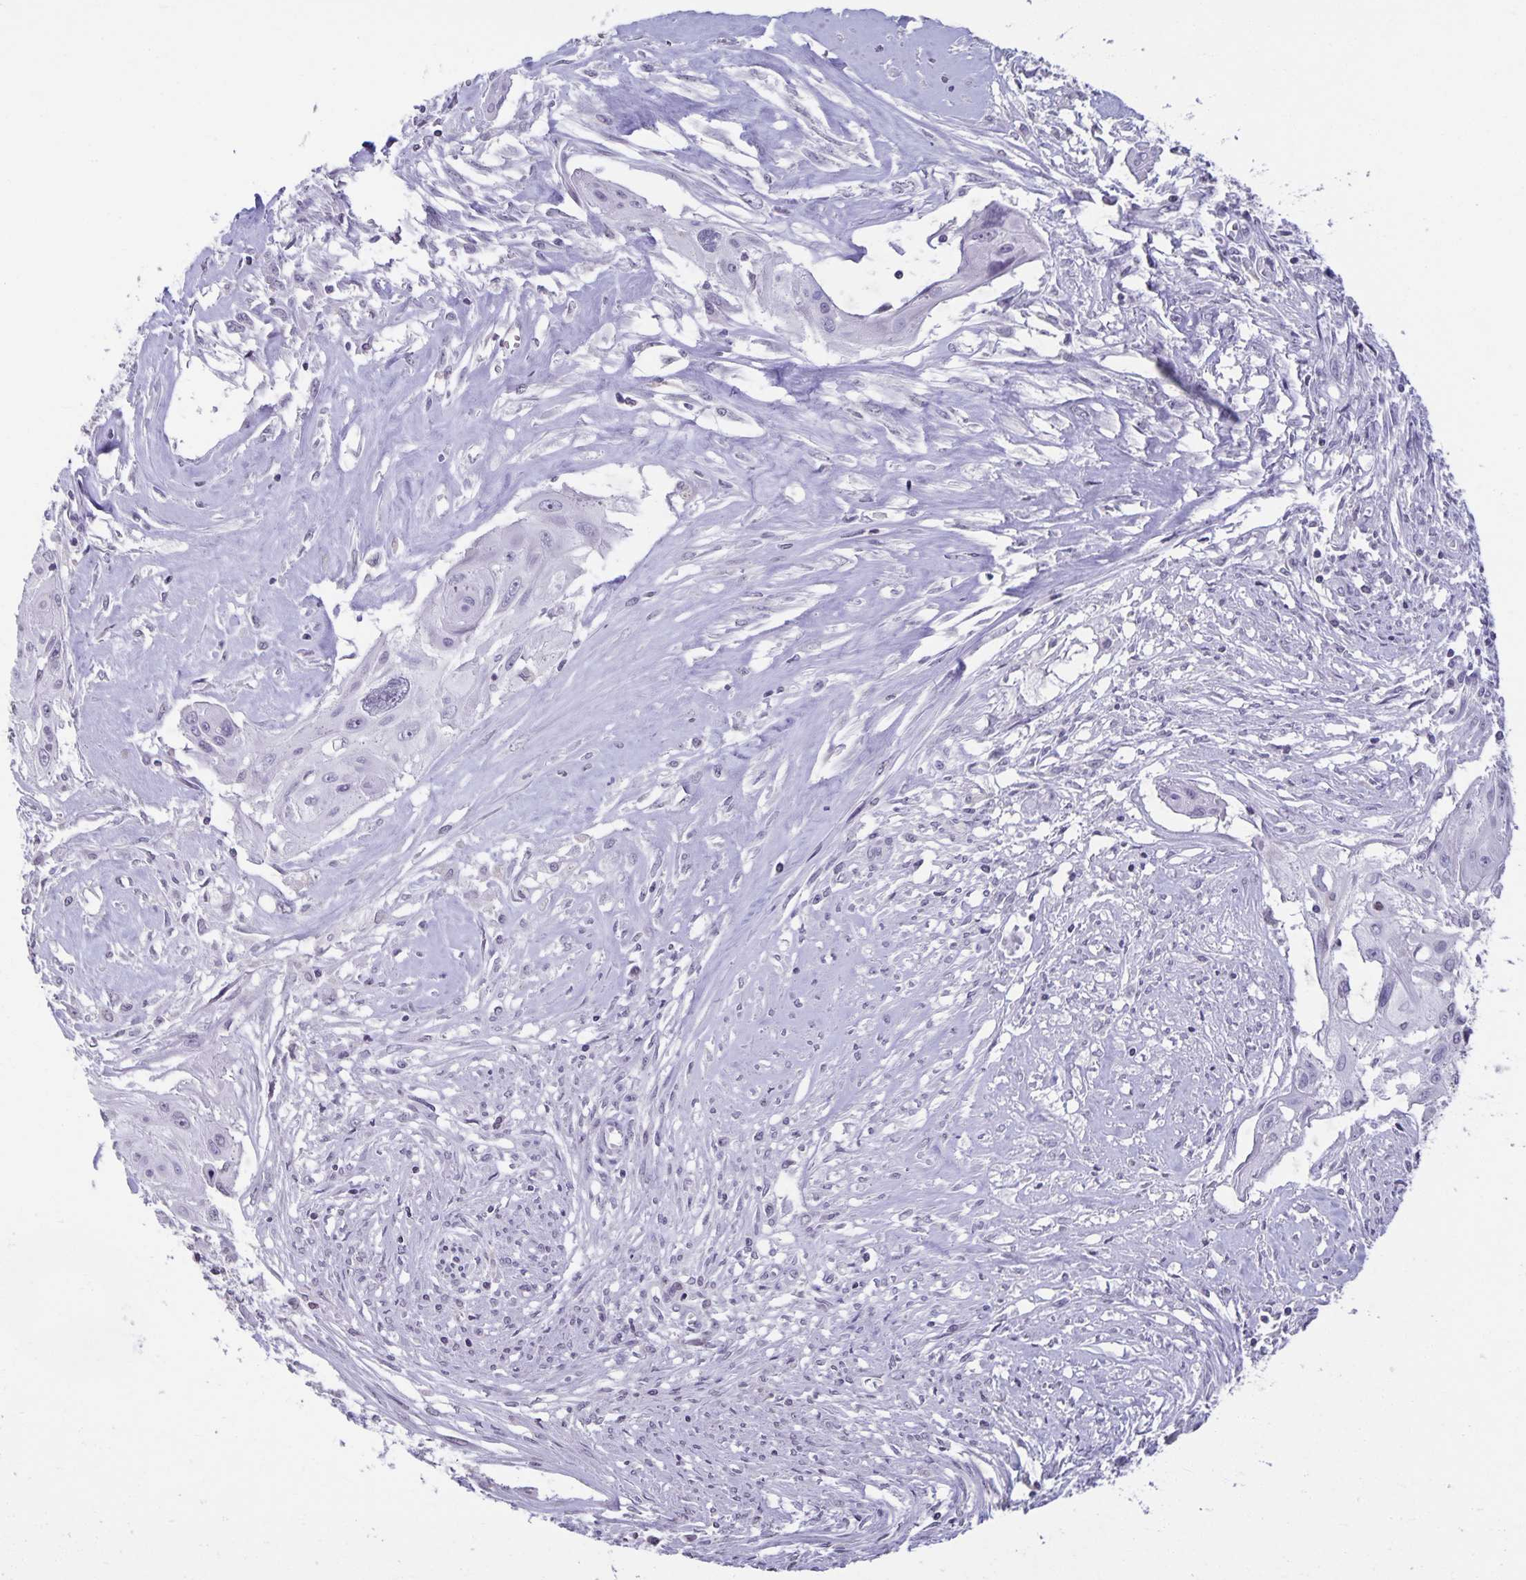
{"staining": {"intensity": "negative", "quantity": "none", "location": "none"}, "tissue": "cervical cancer", "cell_type": "Tumor cells", "image_type": "cancer", "snomed": [{"axis": "morphology", "description": "Squamous cell carcinoma, NOS"}, {"axis": "topography", "description": "Cervix"}], "caption": "Tumor cells are negative for protein expression in human cervical cancer (squamous cell carcinoma).", "gene": "AQP4", "patient": {"sex": "female", "age": 49}}